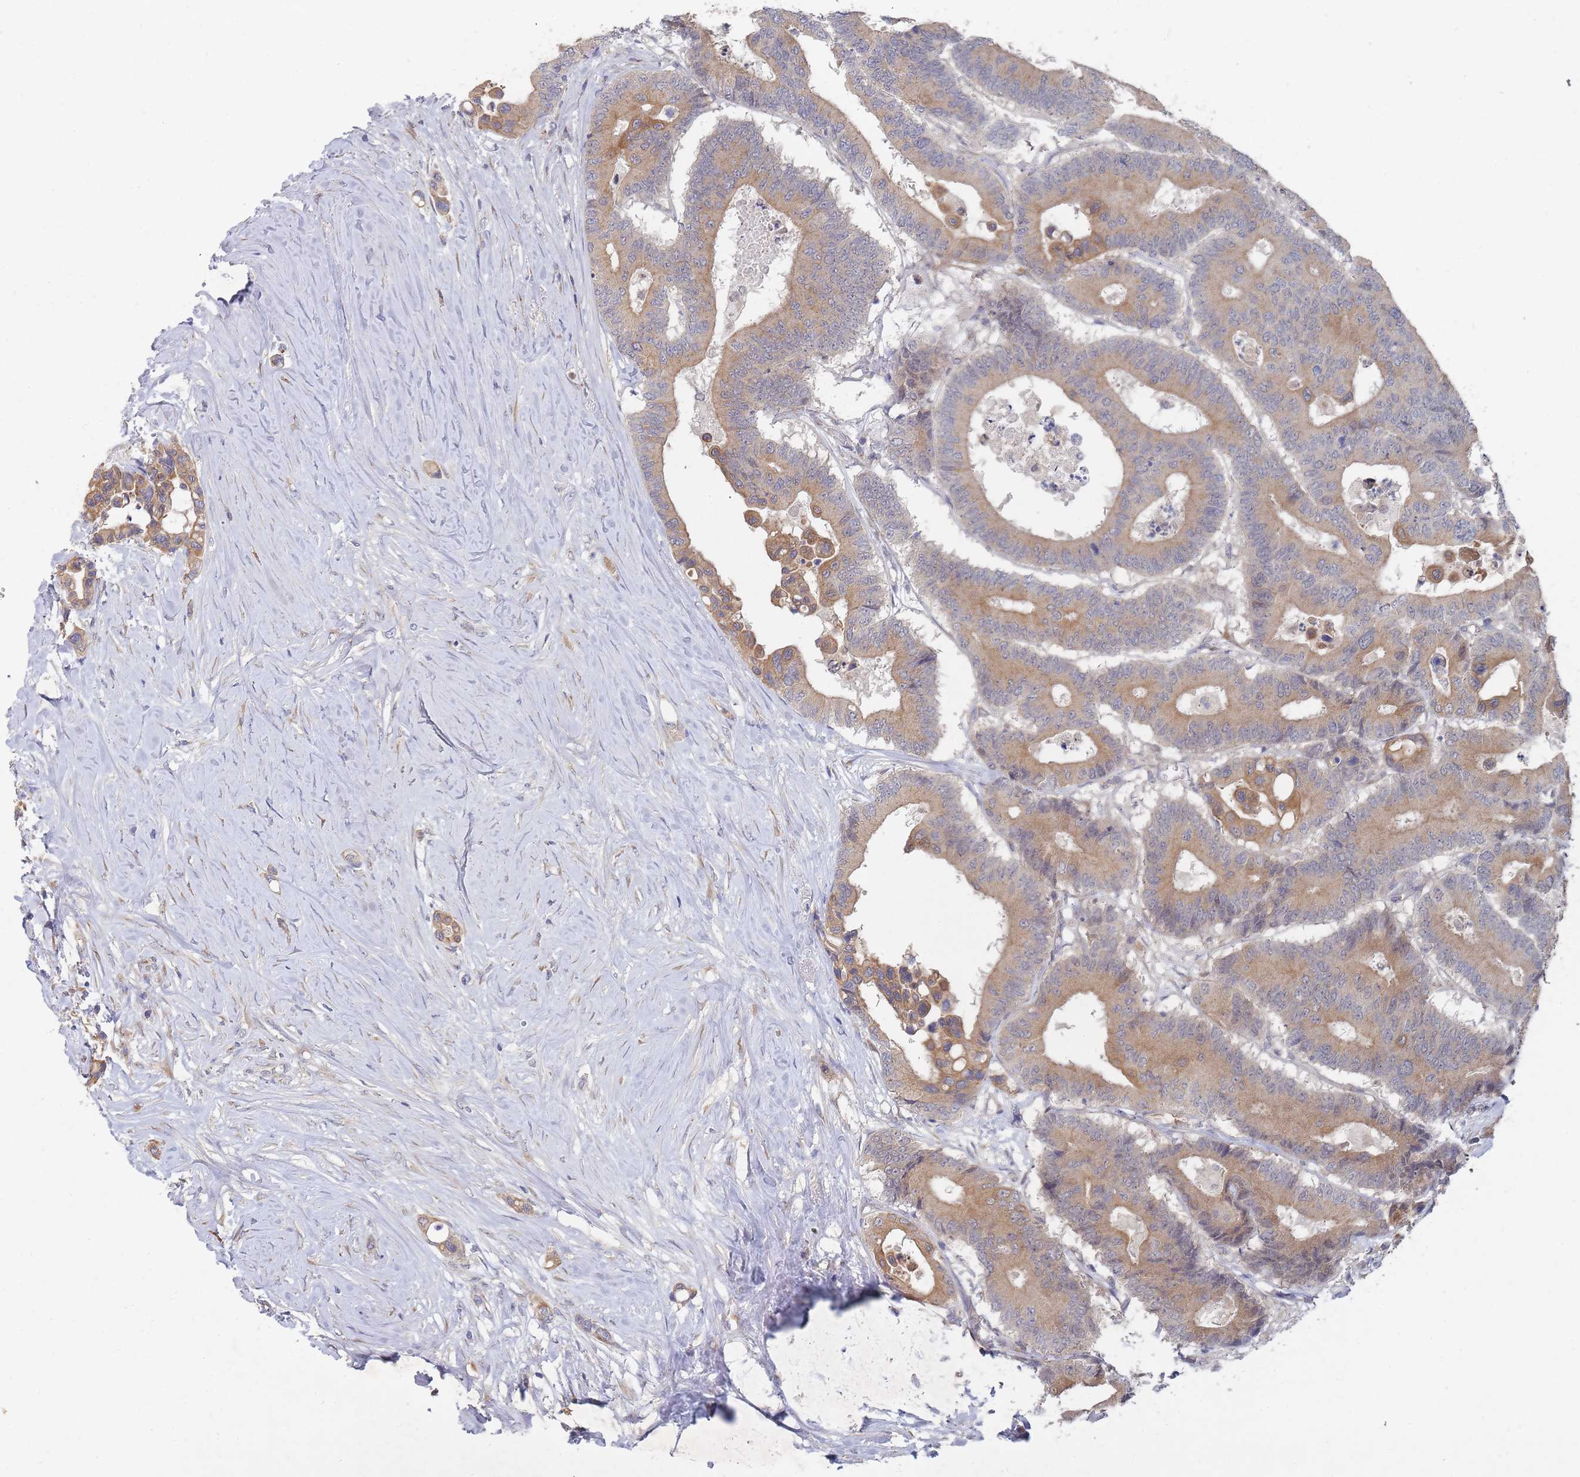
{"staining": {"intensity": "moderate", "quantity": ">75%", "location": "cytoplasmic/membranous"}, "tissue": "colorectal cancer", "cell_type": "Tumor cells", "image_type": "cancer", "snomed": [{"axis": "morphology", "description": "Normal tissue, NOS"}, {"axis": "morphology", "description": "Adenocarcinoma, NOS"}, {"axis": "topography", "description": "Colon"}], "caption": "IHC of colorectal adenocarcinoma demonstrates medium levels of moderate cytoplasmic/membranous staining in about >75% of tumor cells.", "gene": "SLC35F5", "patient": {"sex": "male", "age": 82}}